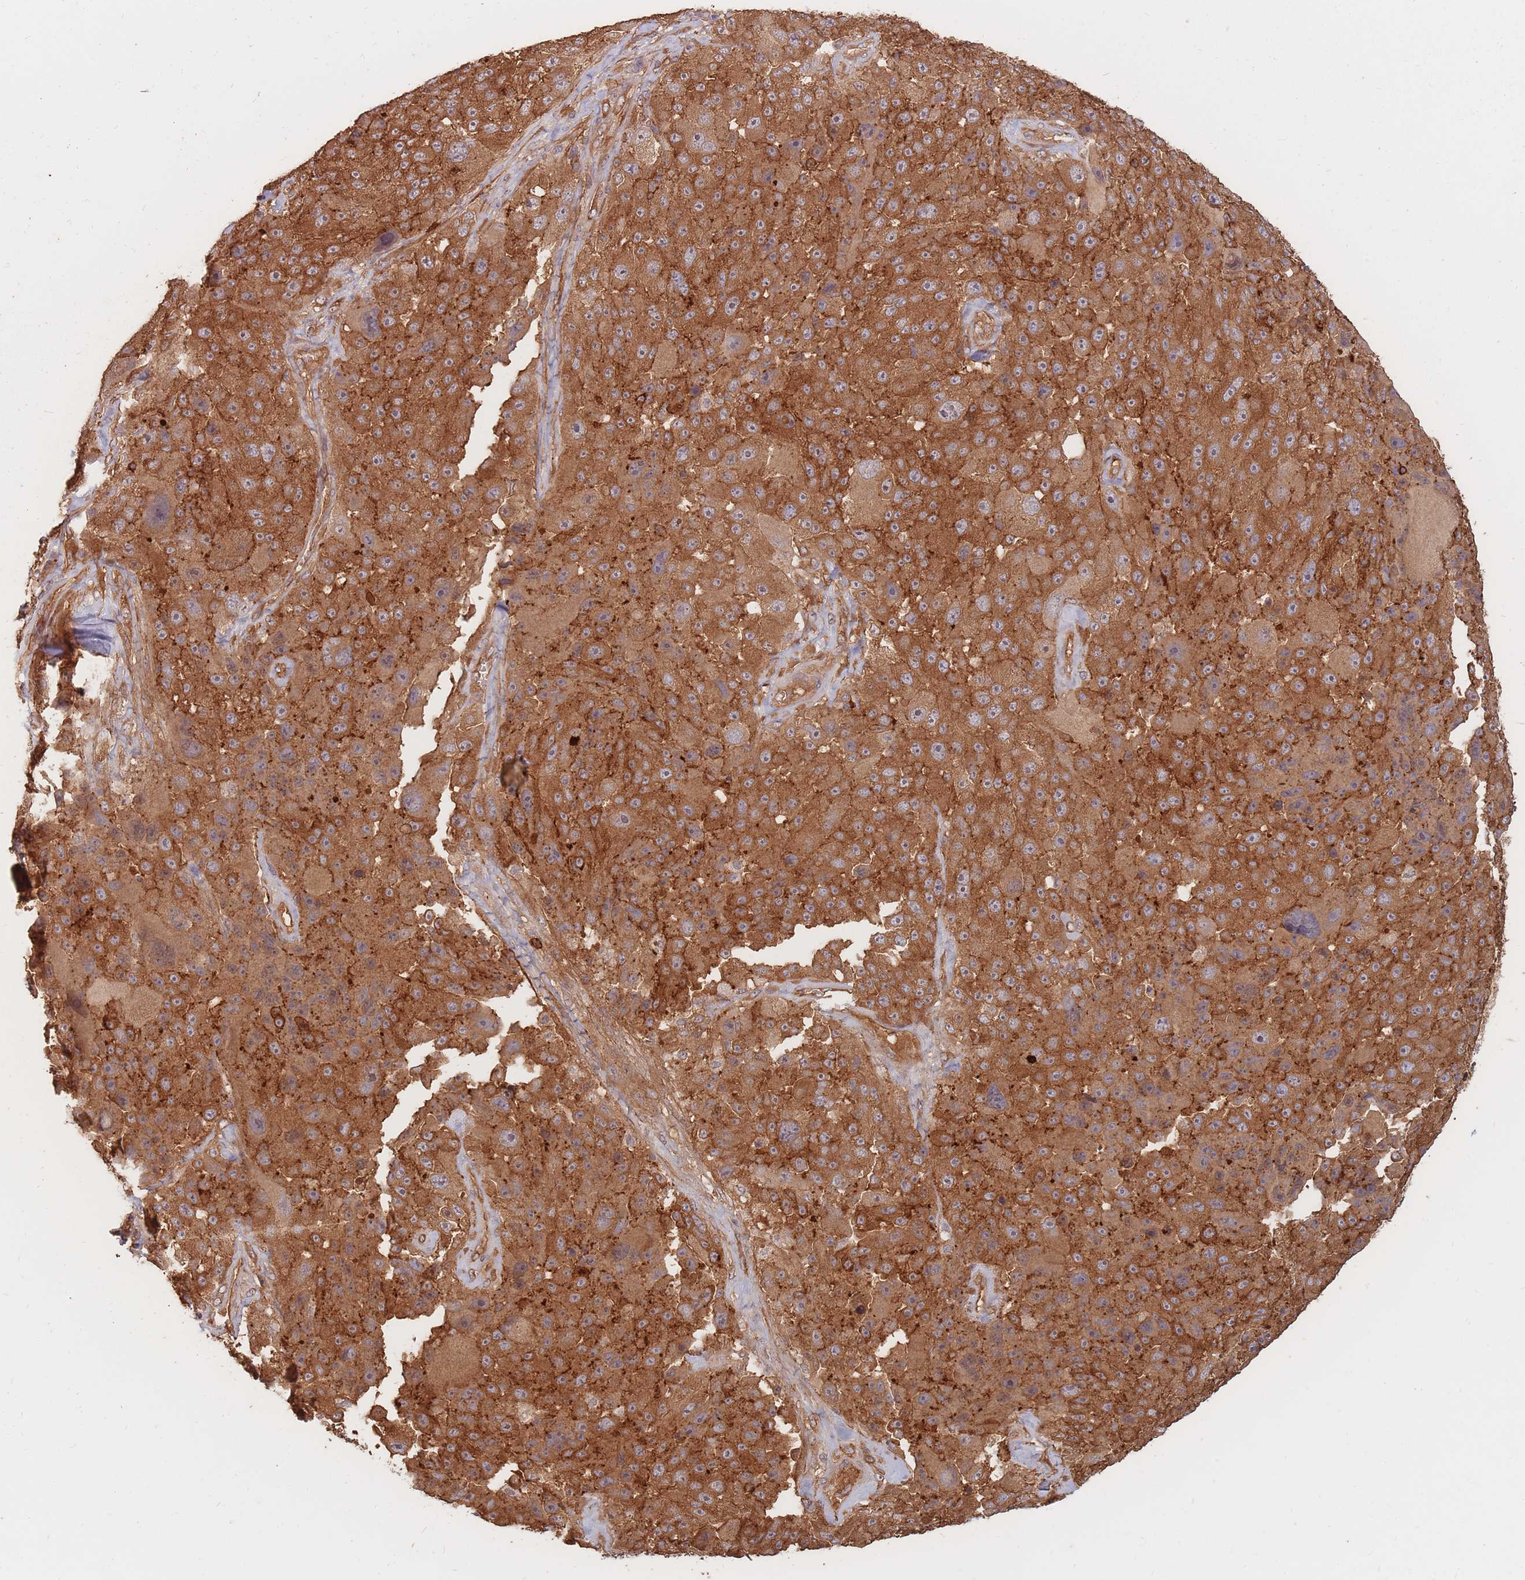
{"staining": {"intensity": "strong", "quantity": ">75%", "location": "cytoplasmic/membranous"}, "tissue": "melanoma", "cell_type": "Tumor cells", "image_type": "cancer", "snomed": [{"axis": "morphology", "description": "Malignant melanoma, Metastatic site"}, {"axis": "topography", "description": "Lymph node"}], "caption": "A brown stain labels strong cytoplasmic/membranous staining of a protein in human melanoma tumor cells.", "gene": "PLS3", "patient": {"sex": "male", "age": 62}}